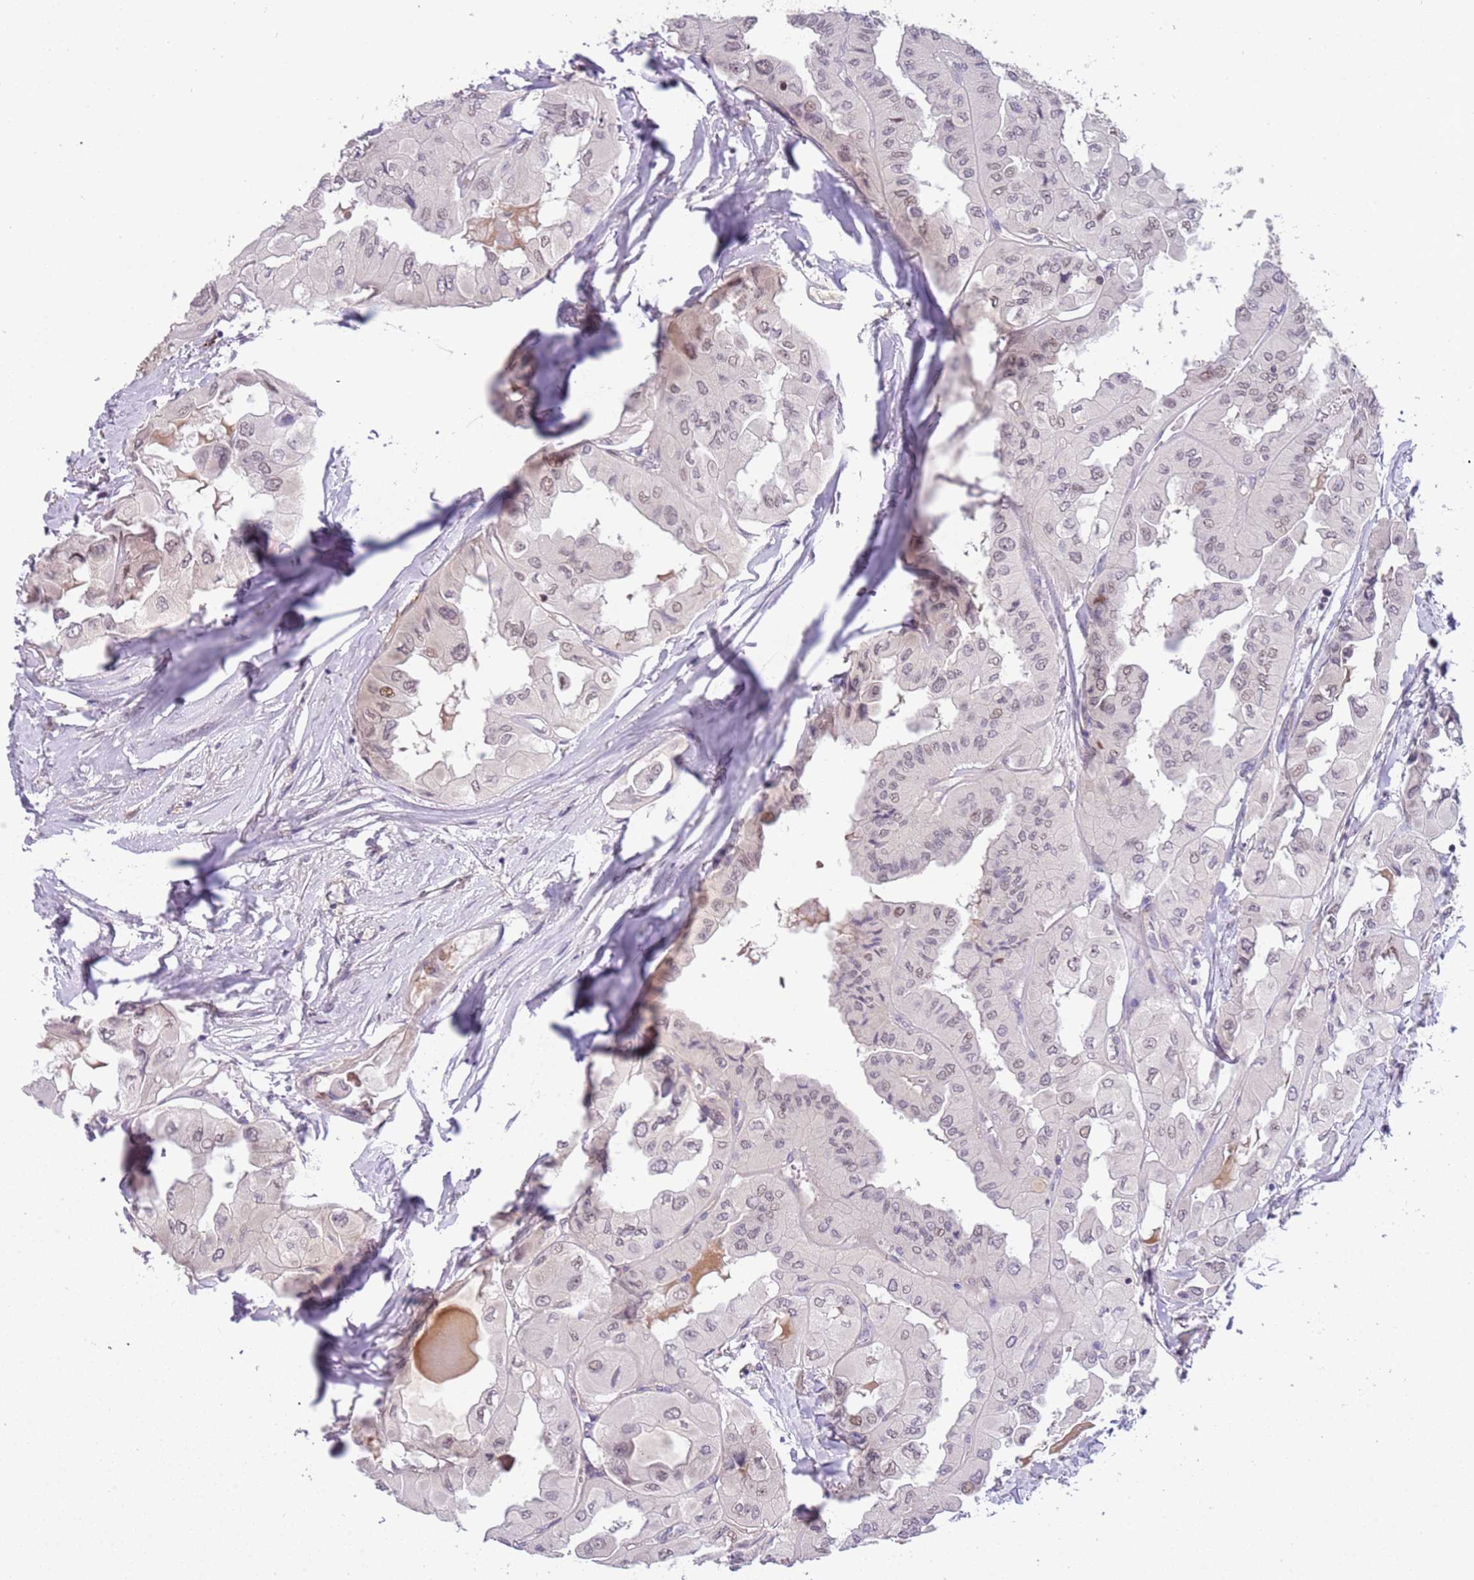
{"staining": {"intensity": "weak", "quantity": "<25%", "location": "nuclear"}, "tissue": "thyroid cancer", "cell_type": "Tumor cells", "image_type": "cancer", "snomed": [{"axis": "morphology", "description": "Normal tissue, NOS"}, {"axis": "morphology", "description": "Papillary adenocarcinoma, NOS"}, {"axis": "topography", "description": "Thyroid gland"}], "caption": "Thyroid cancer (papillary adenocarcinoma) was stained to show a protein in brown. There is no significant expression in tumor cells.", "gene": "MAGEF1", "patient": {"sex": "female", "age": 59}}